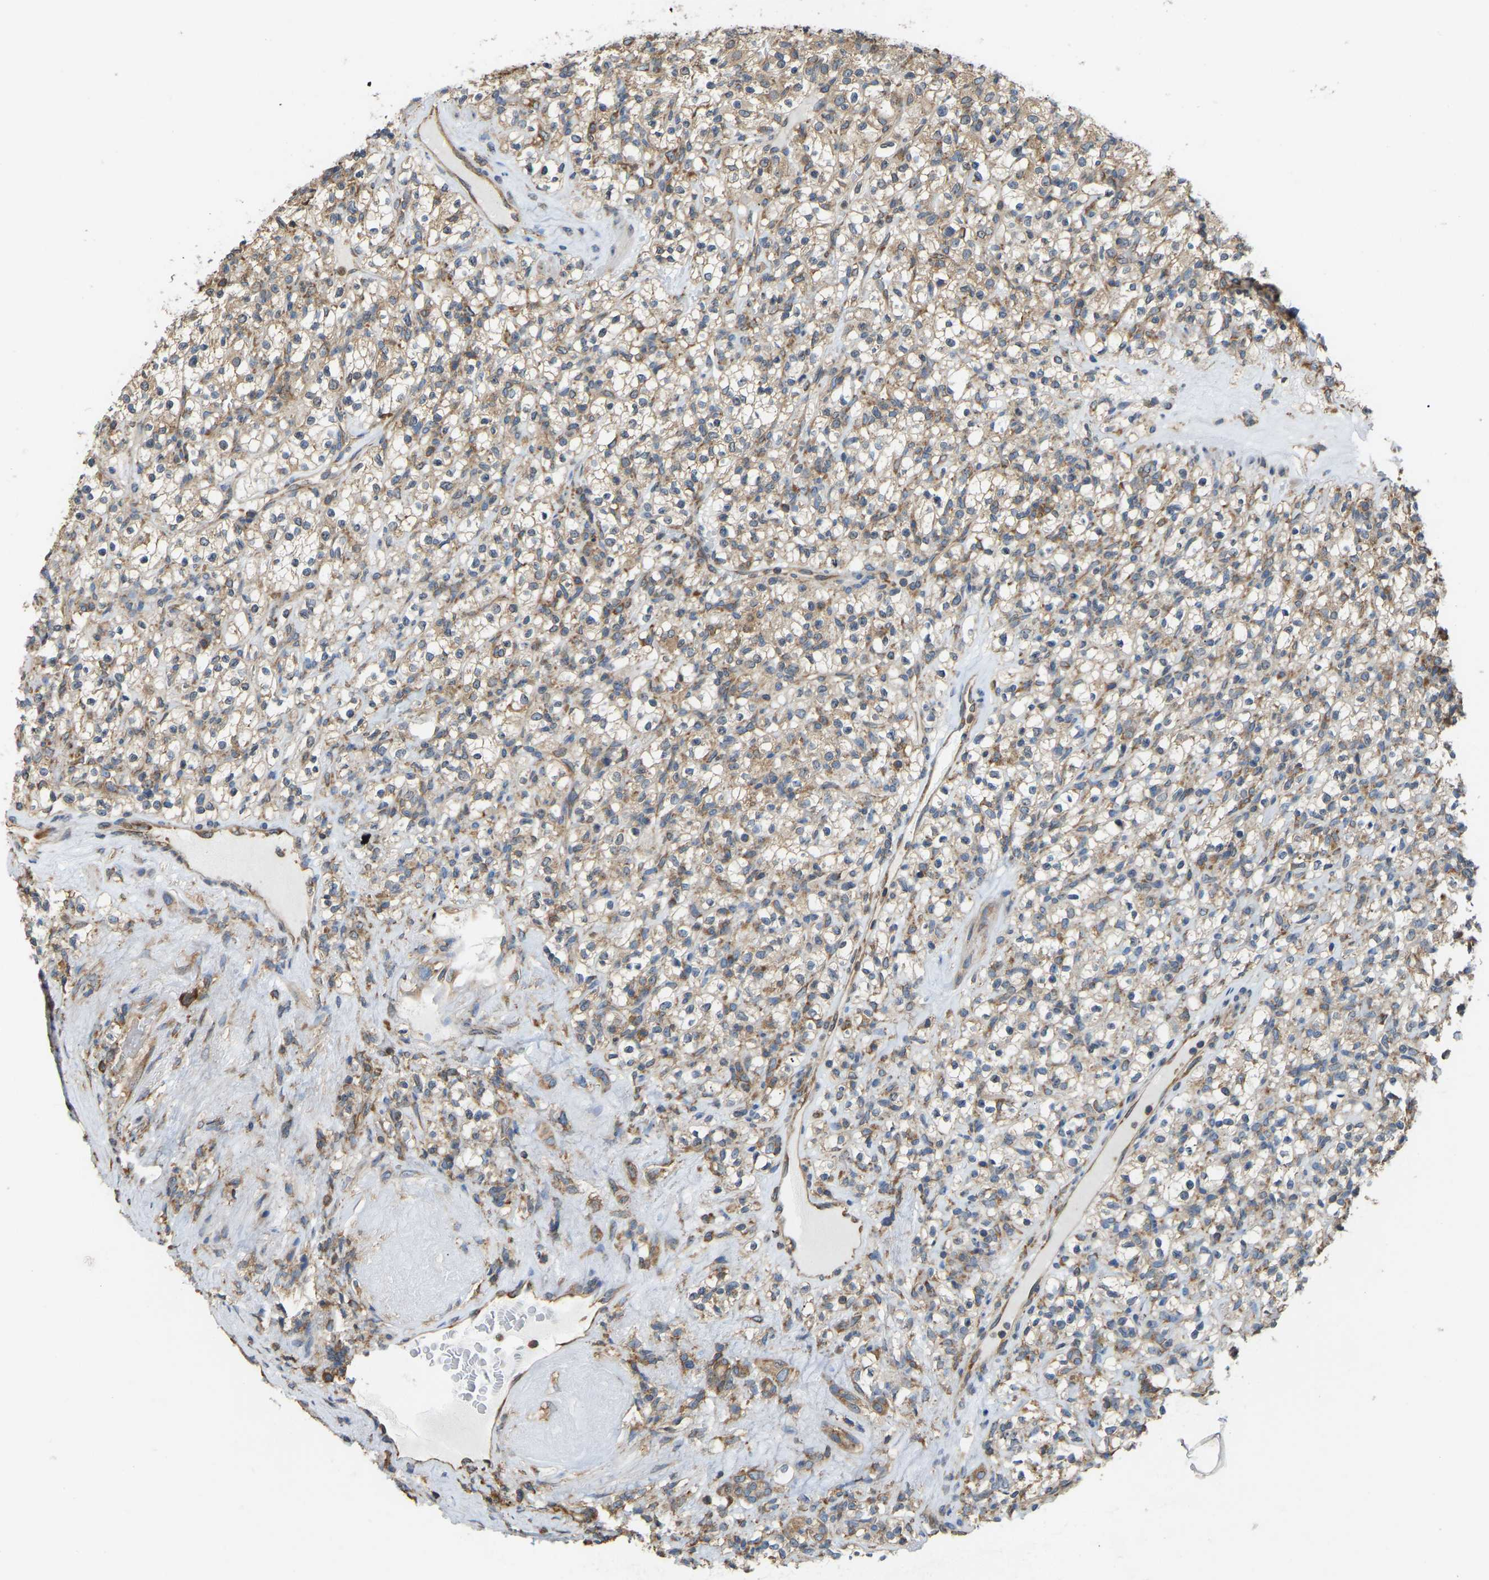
{"staining": {"intensity": "moderate", "quantity": ">75%", "location": "cytoplasmic/membranous"}, "tissue": "renal cancer", "cell_type": "Tumor cells", "image_type": "cancer", "snomed": [{"axis": "morphology", "description": "Normal tissue, NOS"}, {"axis": "morphology", "description": "Adenocarcinoma, NOS"}, {"axis": "topography", "description": "Kidney"}], "caption": "Immunohistochemical staining of renal cancer (adenocarcinoma) displays moderate cytoplasmic/membranous protein staining in about >75% of tumor cells. Immunohistochemistry stains the protein of interest in brown and the nuclei are stained blue.", "gene": "RPS6KB2", "patient": {"sex": "female", "age": 72}}